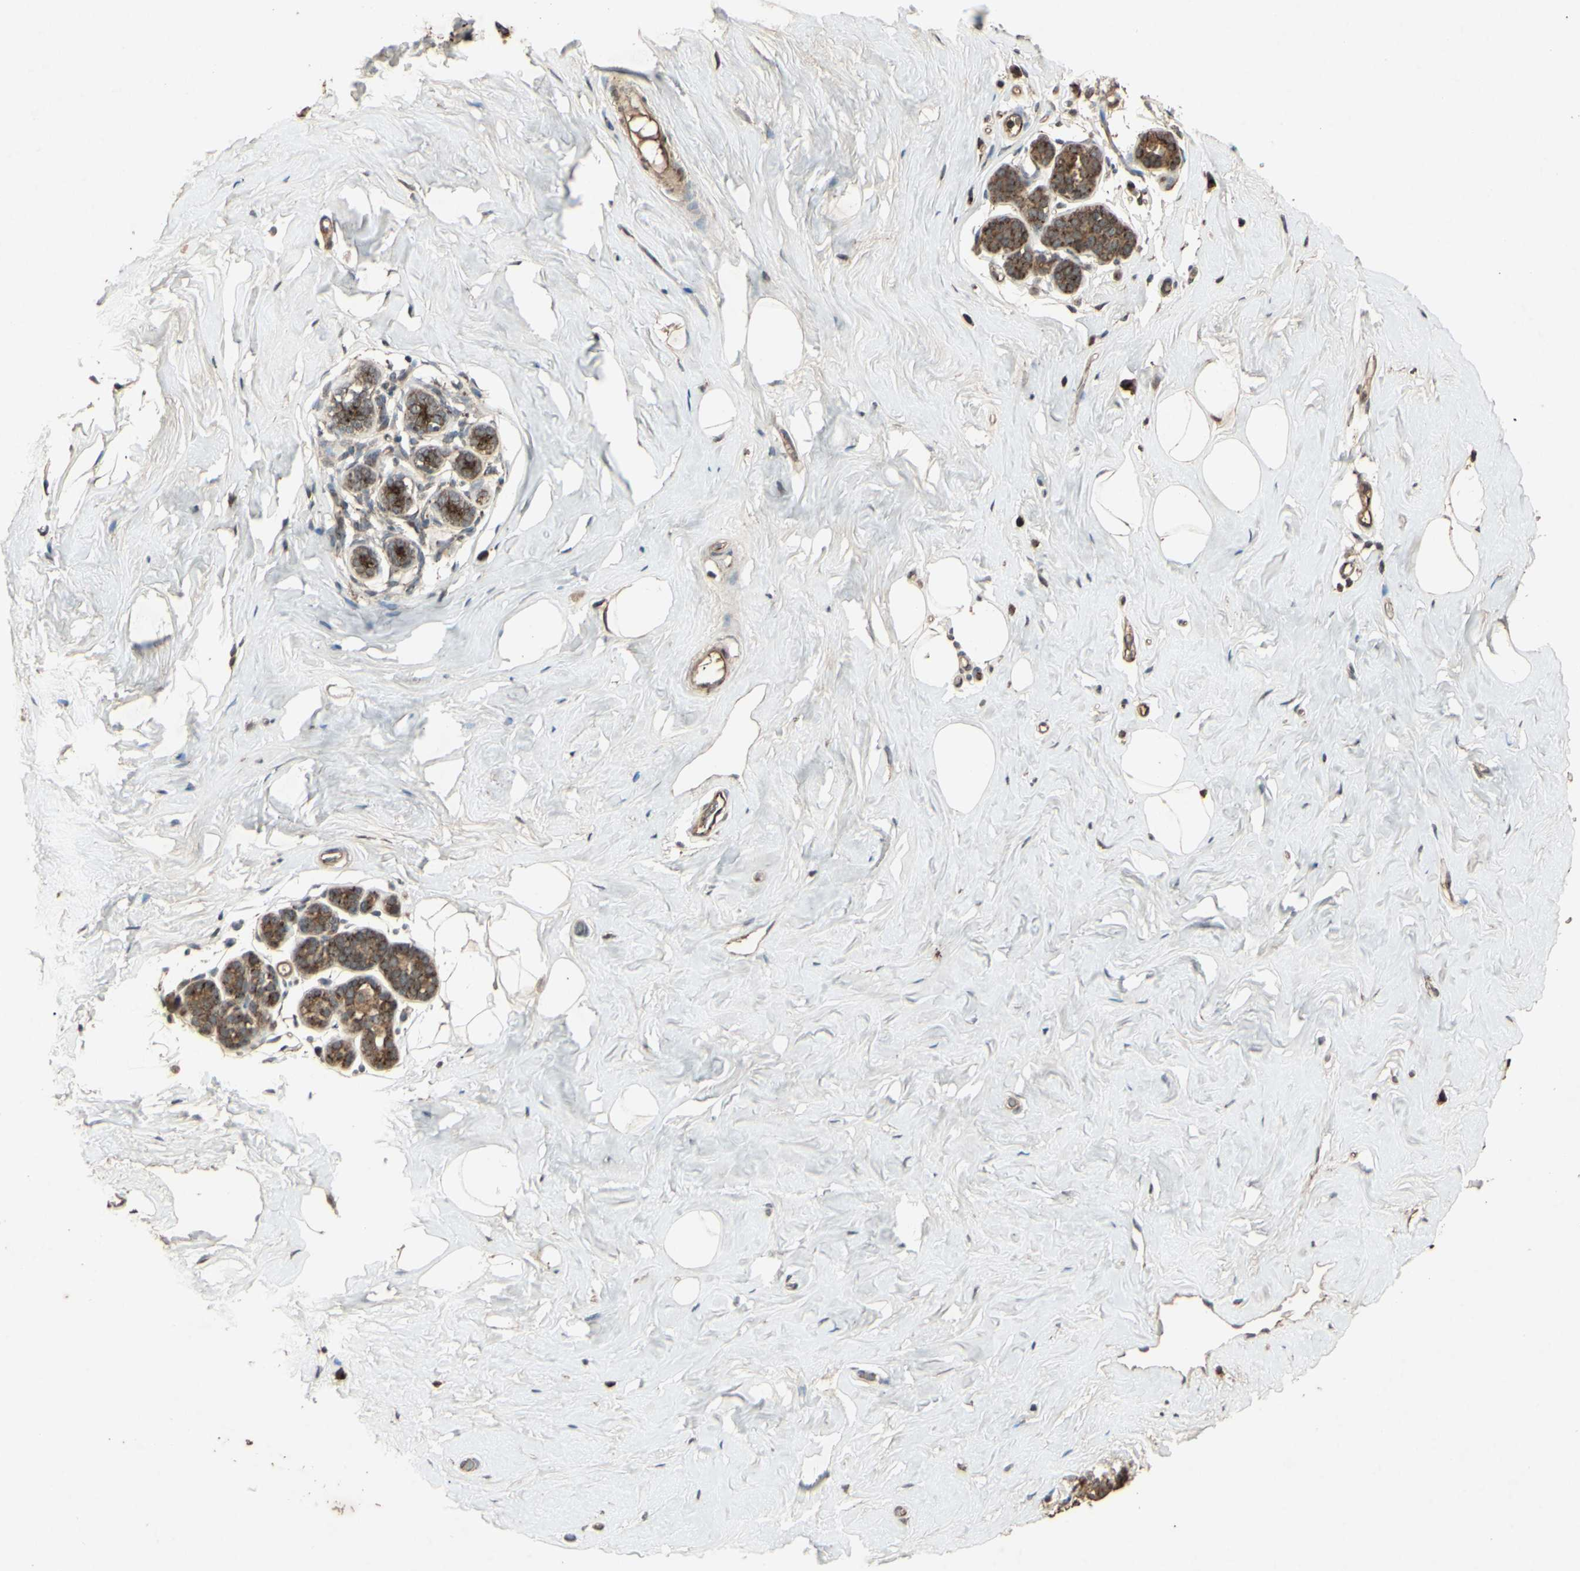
{"staining": {"intensity": "negative", "quantity": "none", "location": "none"}, "tissue": "breast", "cell_type": "Adipocytes", "image_type": "normal", "snomed": [{"axis": "morphology", "description": "Normal tissue, NOS"}, {"axis": "topography", "description": "Breast"}], "caption": "Immunohistochemistry (IHC) of benign breast displays no staining in adipocytes. Brightfield microscopy of IHC stained with DAB (brown) and hematoxylin (blue), captured at high magnification.", "gene": "AP1G1", "patient": {"sex": "female", "age": 75}}